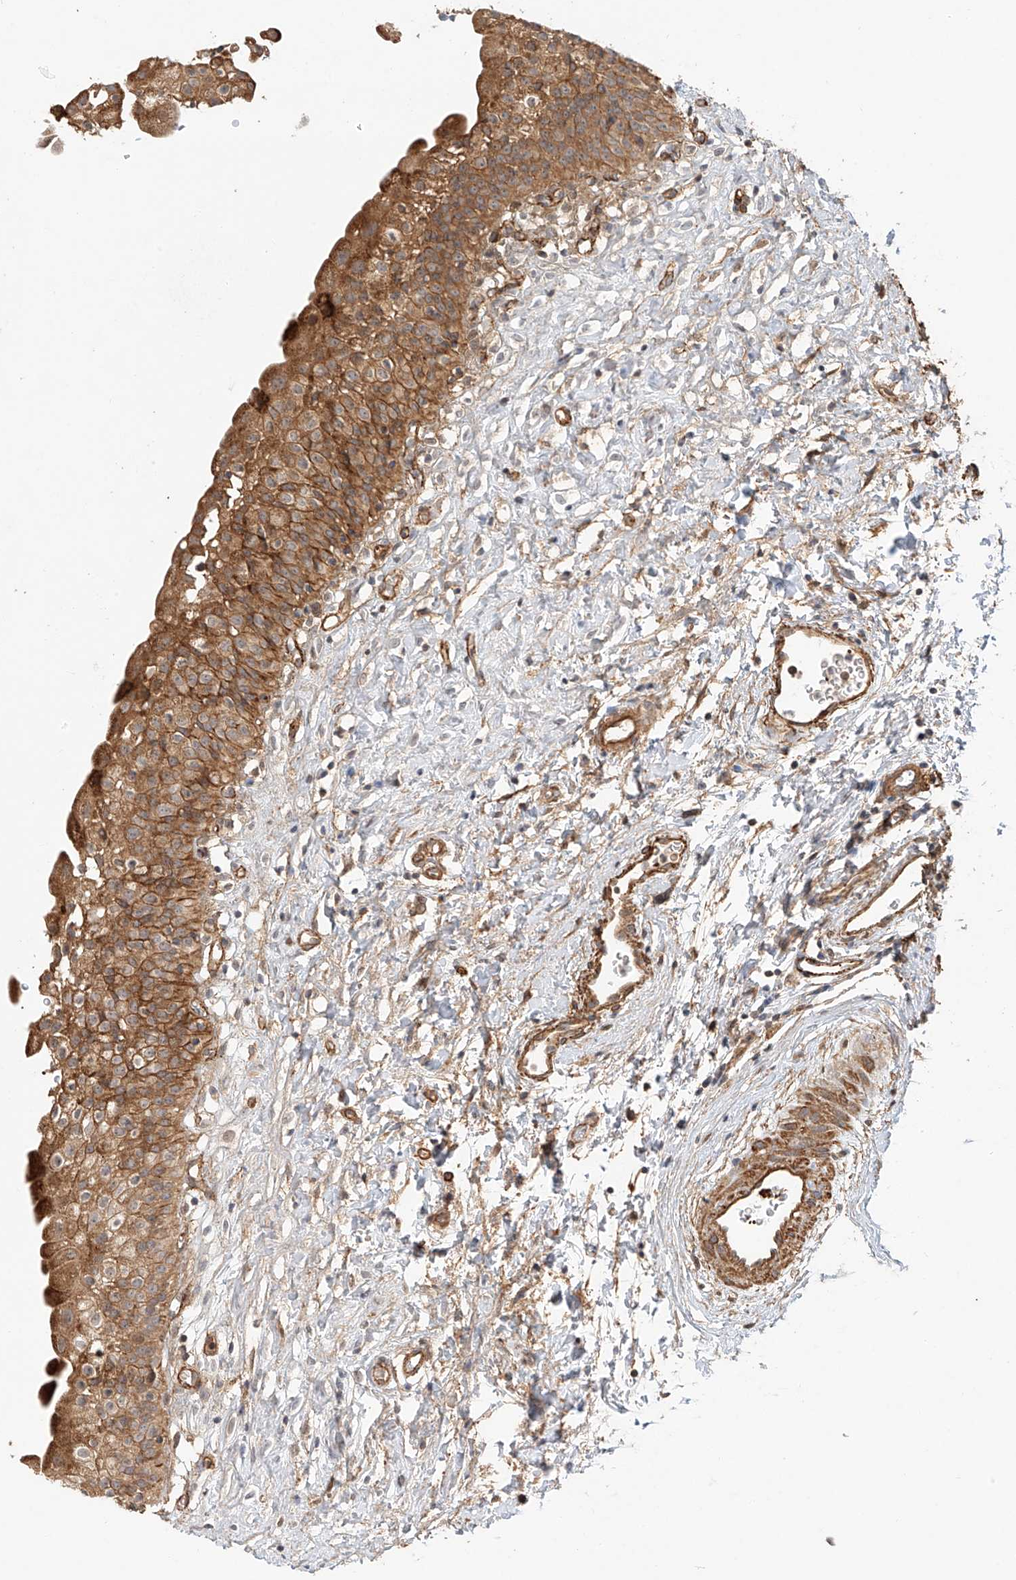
{"staining": {"intensity": "strong", "quantity": ">75%", "location": "cytoplasmic/membranous"}, "tissue": "urinary bladder", "cell_type": "Urothelial cells", "image_type": "normal", "snomed": [{"axis": "morphology", "description": "Normal tissue, NOS"}, {"axis": "topography", "description": "Urinary bladder"}], "caption": "Immunohistochemistry (IHC) histopathology image of normal urinary bladder: urinary bladder stained using IHC displays high levels of strong protein expression localized specifically in the cytoplasmic/membranous of urothelial cells, appearing as a cytoplasmic/membranous brown color.", "gene": "CSMD3", "patient": {"sex": "male", "age": 51}}